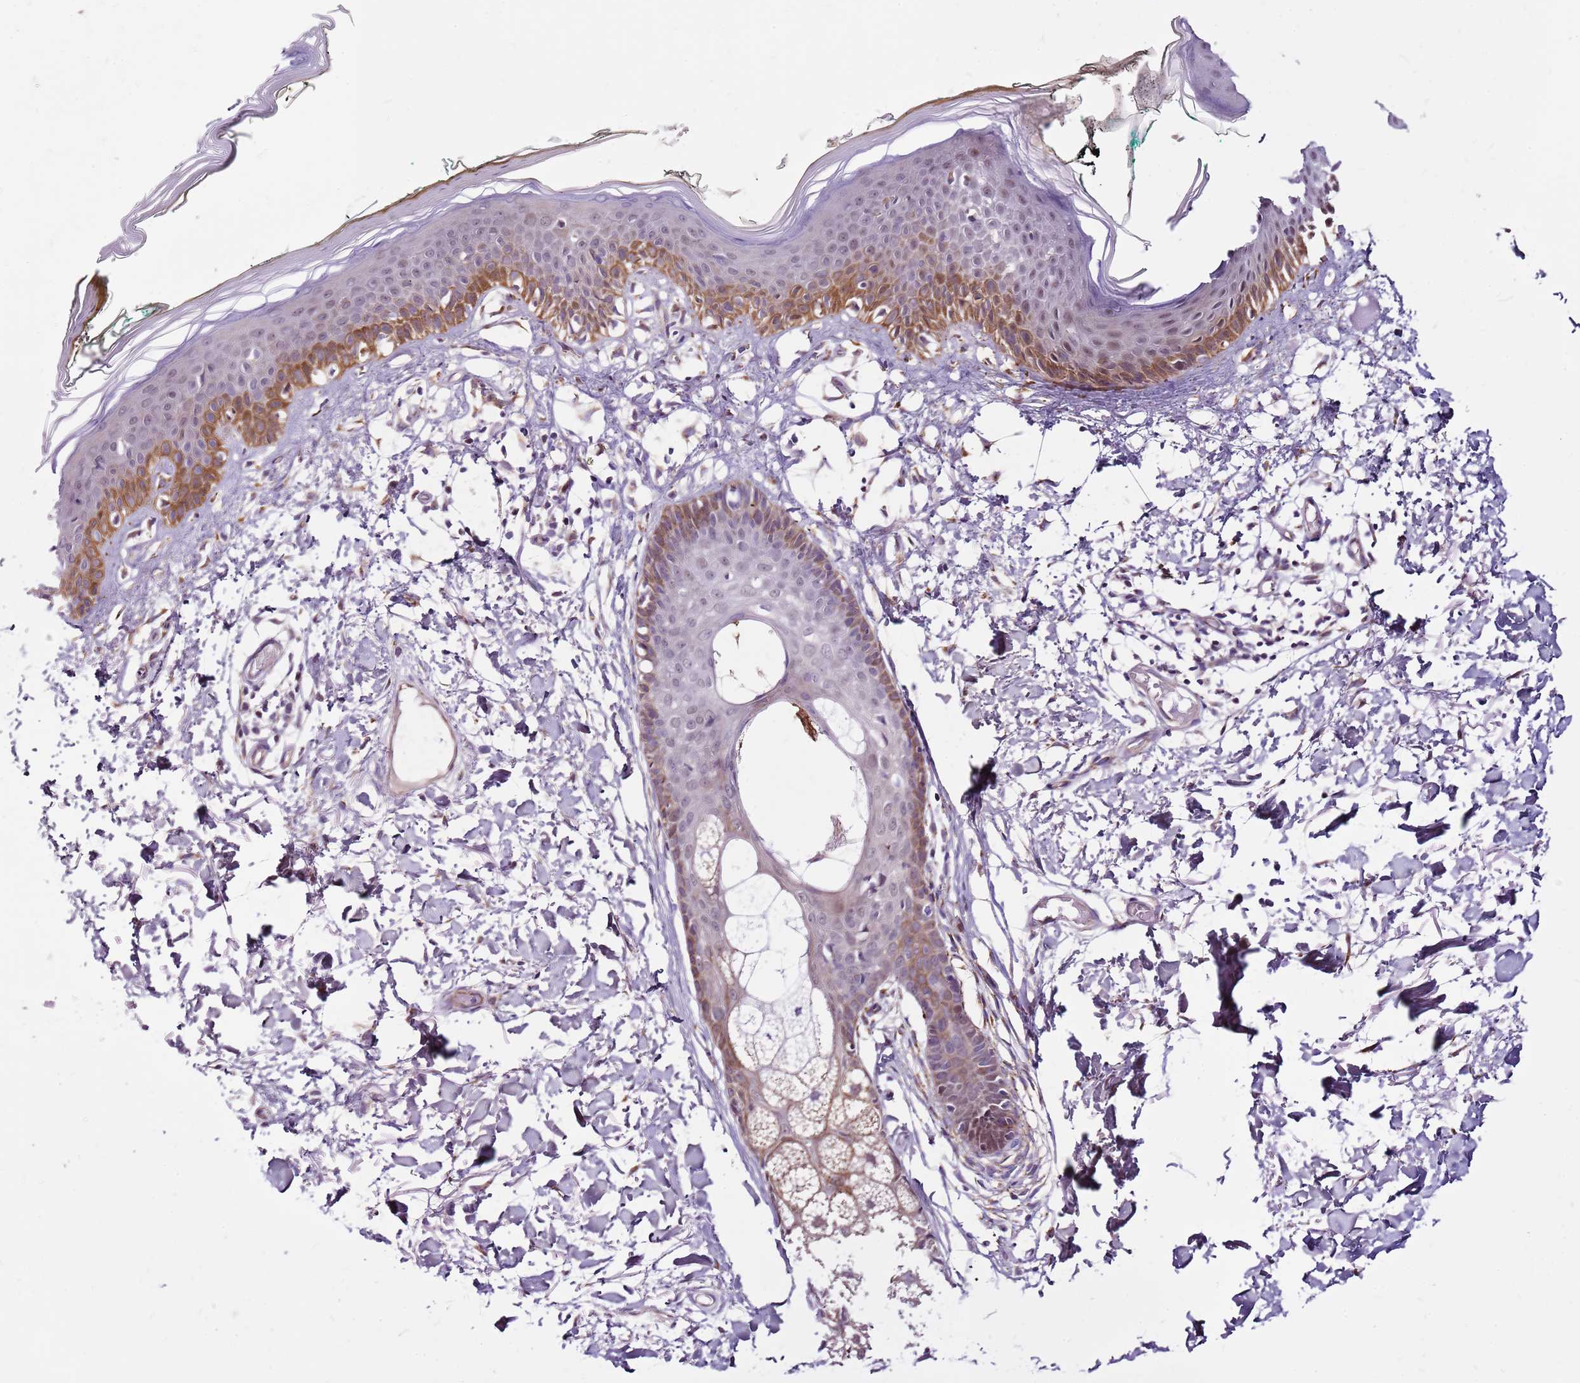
{"staining": {"intensity": "weak", "quantity": ">75%", "location": "cytoplasmic/membranous"}, "tissue": "skin", "cell_type": "Fibroblasts", "image_type": "normal", "snomed": [{"axis": "morphology", "description": "Normal tissue, NOS"}, {"axis": "topography", "description": "Skin"}], "caption": "A brown stain shows weak cytoplasmic/membranous positivity of a protein in fibroblasts of unremarkable human skin. The staining was performed using DAB (3,3'-diaminobenzidine) to visualize the protein expression in brown, while the nuclei were stained in blue with hematoxylin (Magnification: 20x).", "gene": "POLE3", "patient": {"sex": "male", "age": 62}}